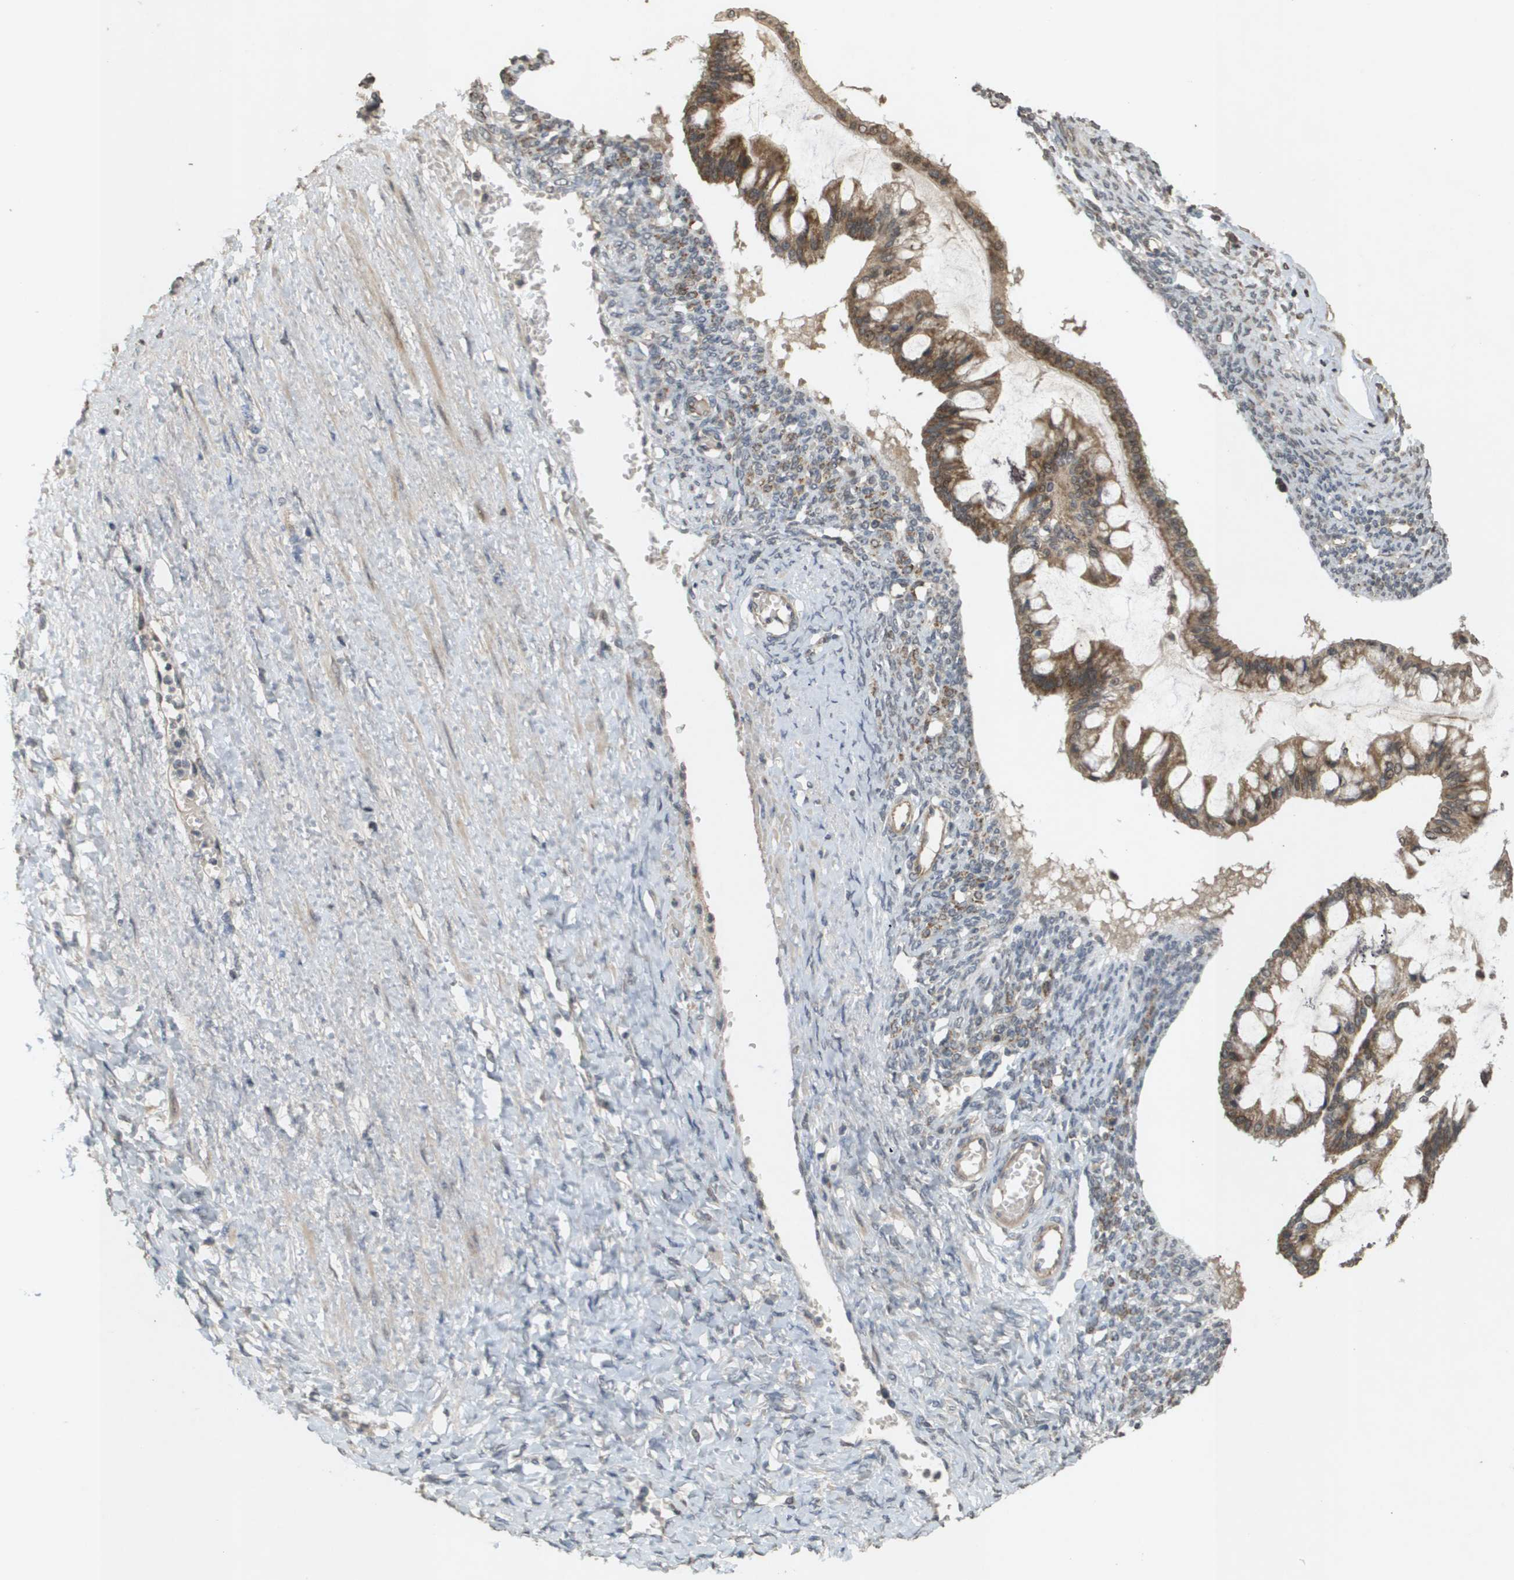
{"staining": {"intensity": "moderate", "quantity": ">75%", "location": "cytoplasmic/membranous"}, "tissue": "ovarian cancer", "cell_type": "Tumor cells", "image_type": "cancer", "snomed": [{"axis": "morphology", "description": "Cystadenocarcinoma, mucinous, NOS"}, {"axis": "topography", "description": "Ovary"}], "caption": "The histopathology image exhibits staining of ovarian cancer, revealing moderate cytoplasmic/membranous protein positivity (brown color) within tumor cells.", "gene": "RAB21", "patient": {"sex": "female", "age": 73}}